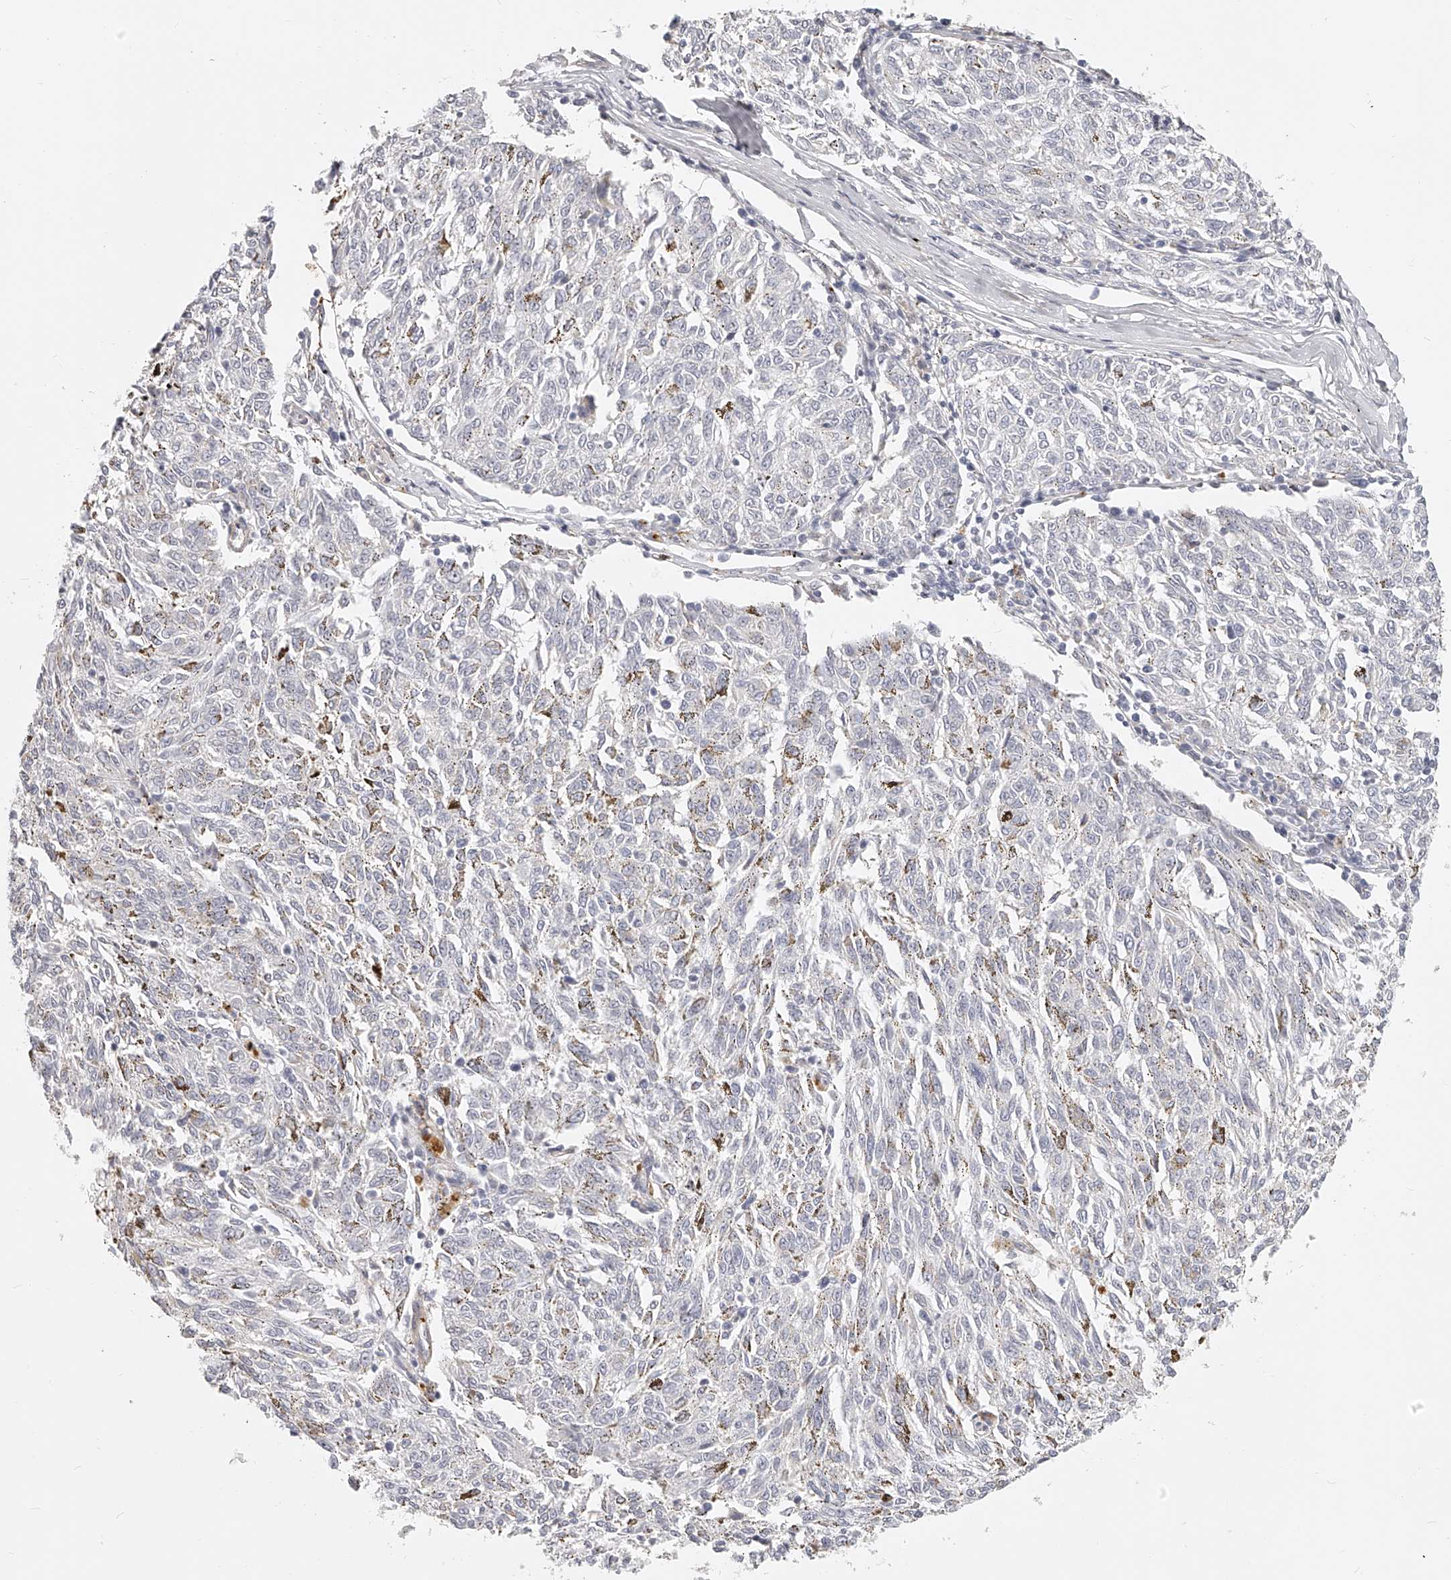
{"staining": {"intensity": "negative", "quantity": "none", "location": "none"}, "tissue": "melanoma", "cell_type": "Tumor cells", "image_type": "cancer", "snomed": [{"axis": "morphology", "description": "Malignant melanoma, NOS"}, {"axis": "topography", "description": "Skin"}], "caption": "DAB (3,3'-diaminobenzidine) immunohistochemical staining of human melanoma shows no significant positivity in tumor cells. (IHC, brightfield microscopy, high magnification).", "gene": "ITGB3", "patient": {"sex": "female", "age": 72}}